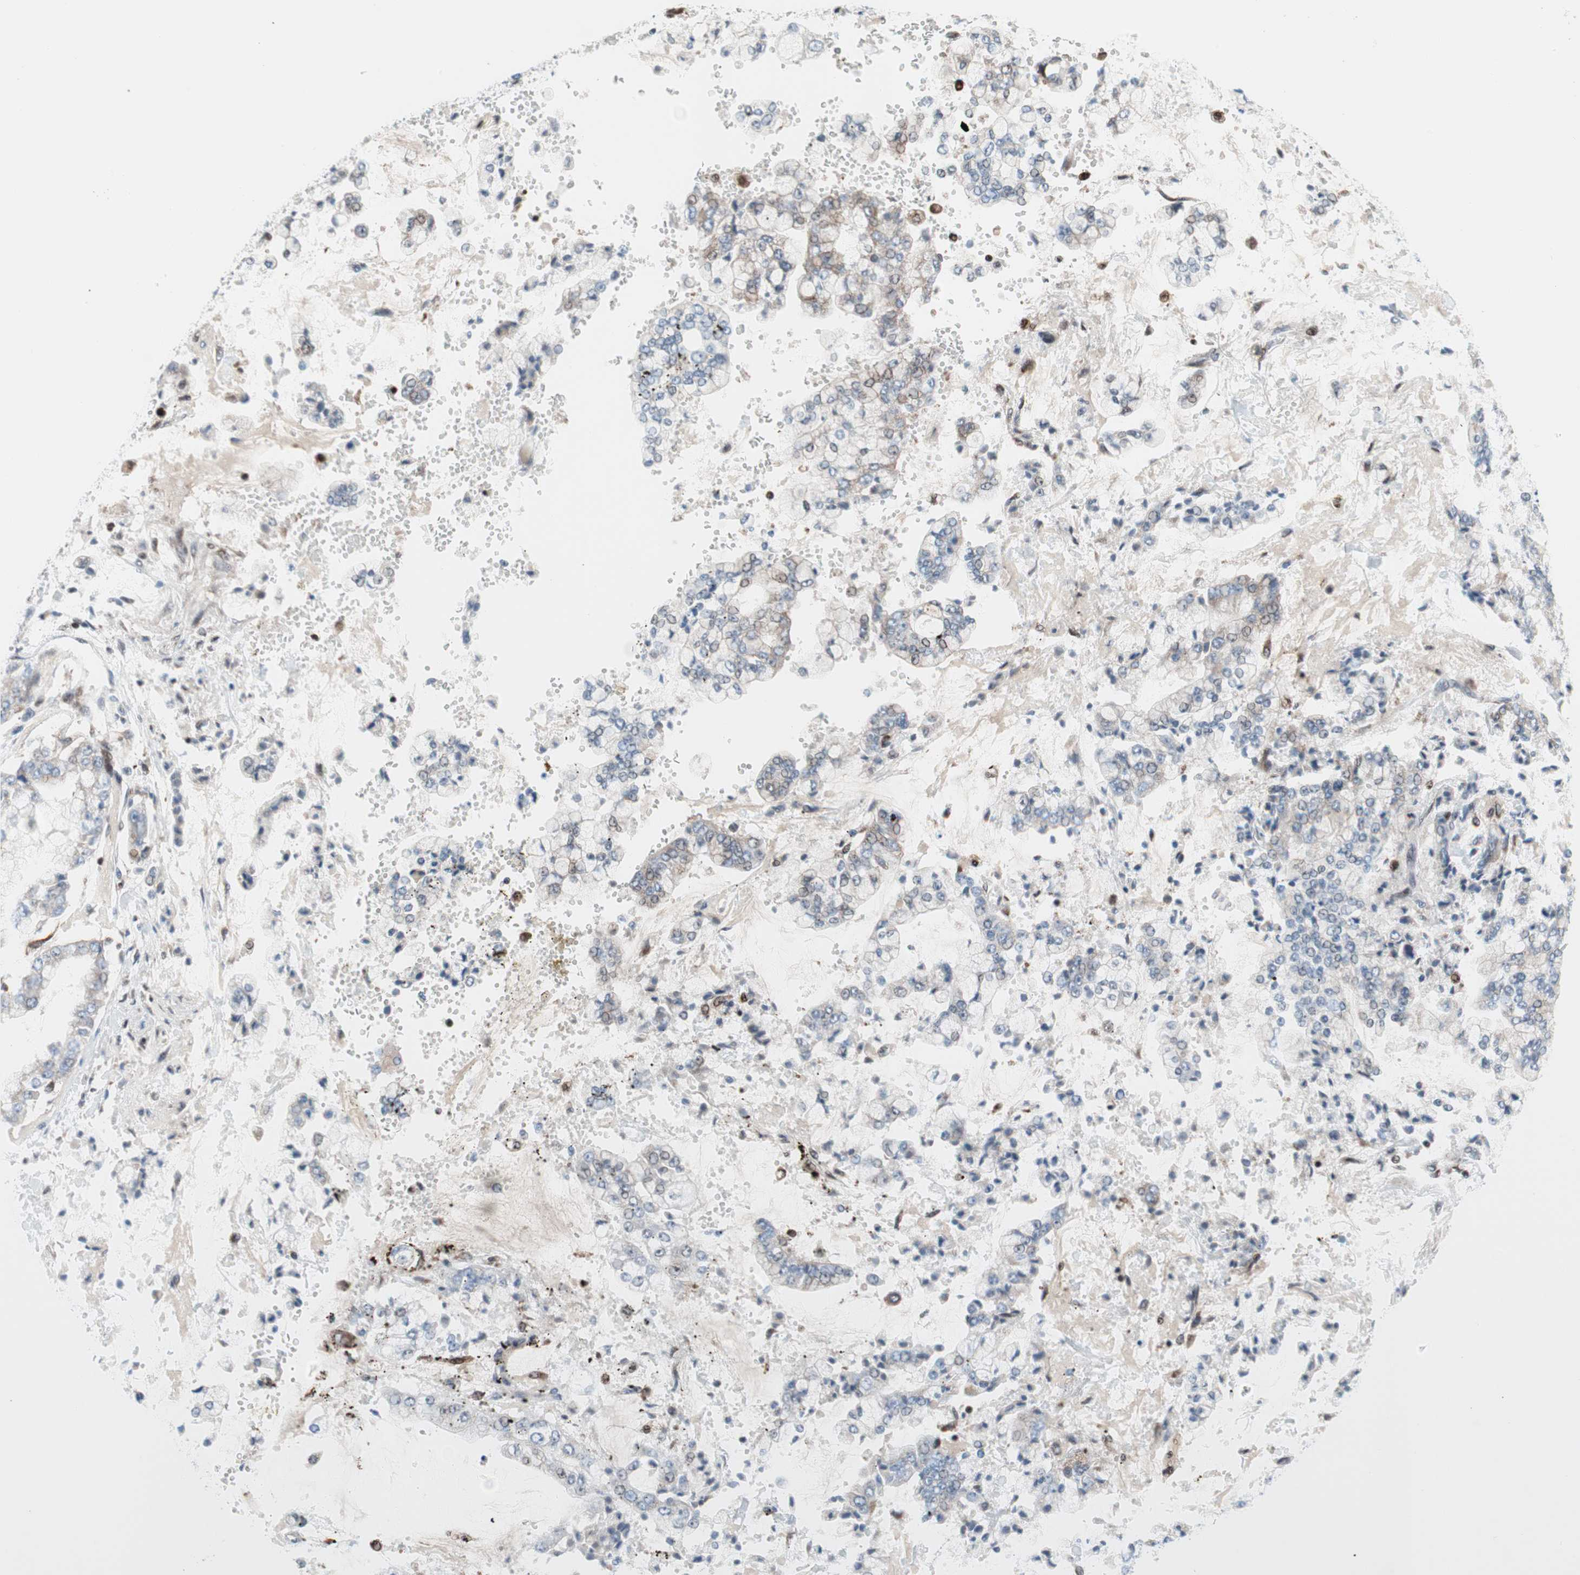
{"staining": {"intensity": "weak", "quantity": "<25%", "location": "cytoplasmic/membranous"}, "tissue": "stomach cancer", "cell_type": "Tumor cells", "image_type": "cancer", "snomed": [{"axis": "morphology", "description": "Adenocarcinoma, NOS"}, {"axis": "topography", "description": "Stomach"}], "caption": "The immunohistochemistry (IHC) image has no significant staining in tumor cells of stomach adenocarcinoma tissue.", "gene": "RGS10", "patient": {"sex": "male", "age": 76}}